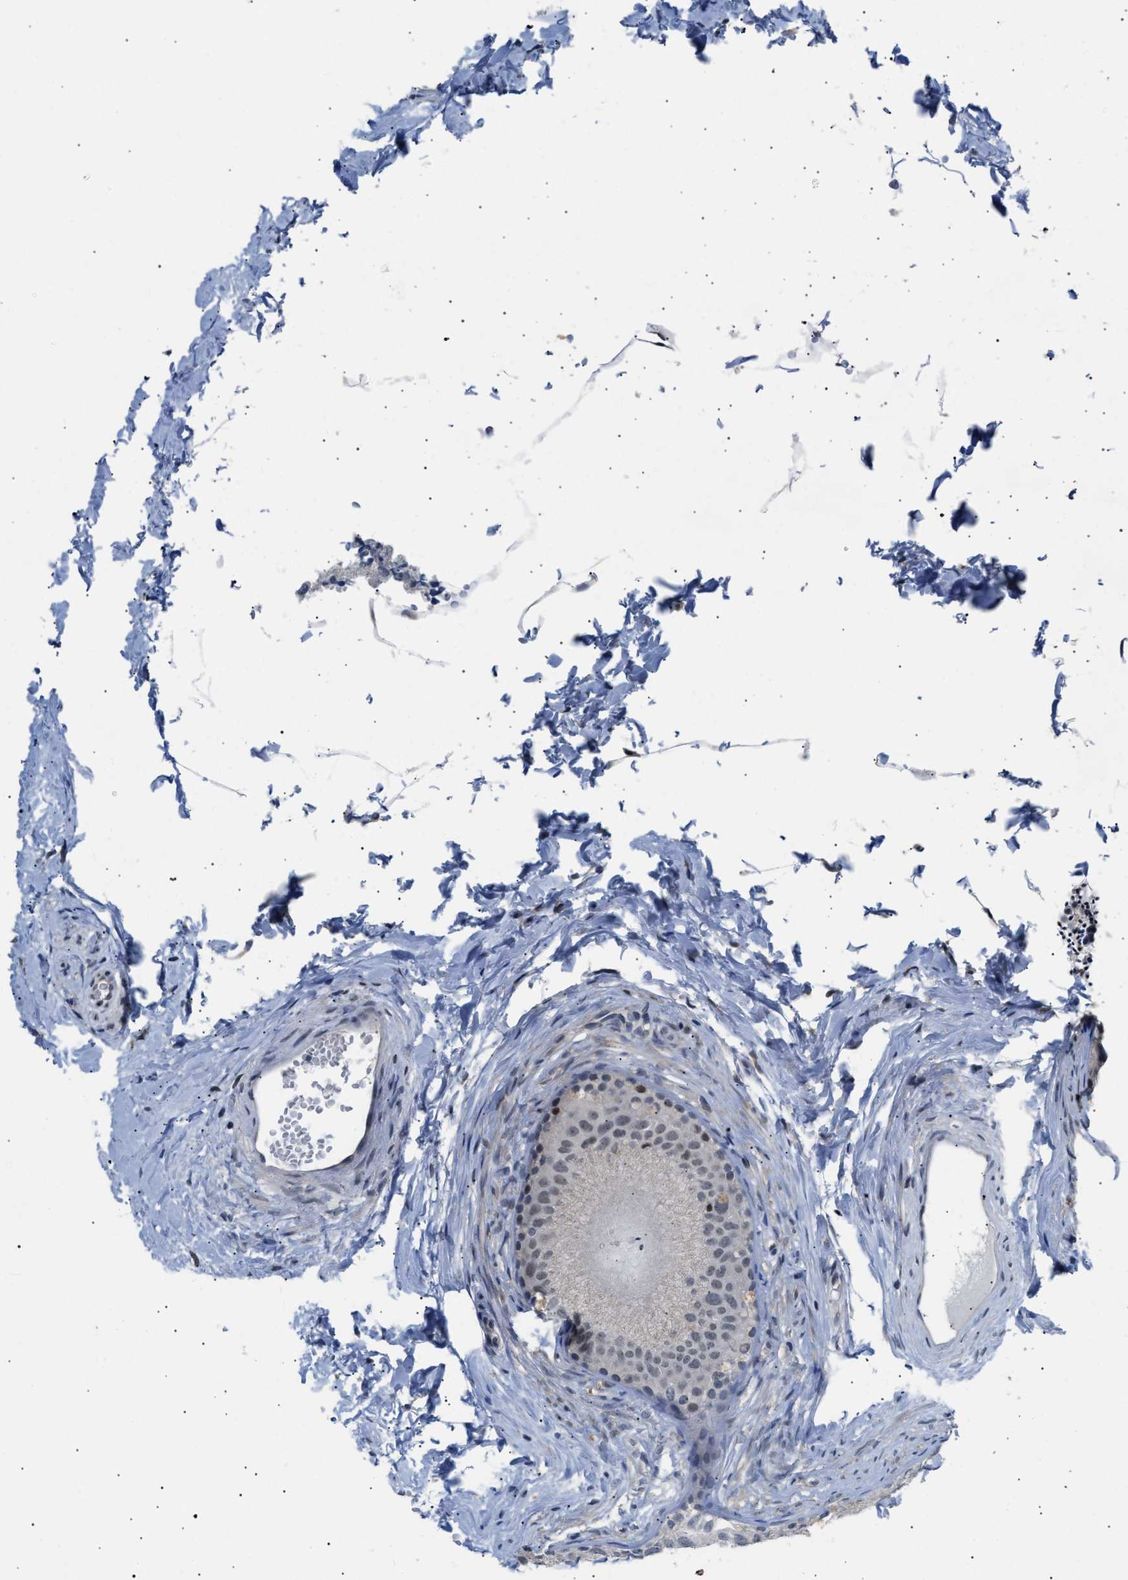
{"staining": {"intensity": "weak", "quantity": "<25%", "location": "nuclear"}, "tissue": "epididymis", "cell_type": "Glandular cells", "image_type": "normal", "snomed": [{"axis": "morphology", "description": "Normal tissue, NOS"}, {"axis": "topography", "description": "Epididymis"}], "caption": "Benign epididymis was stained to show a protein in brown. There is no significant positivity in glandular cells.", "gene": "TXNRD3", "patient": {"sex": "male", "age": 56}}